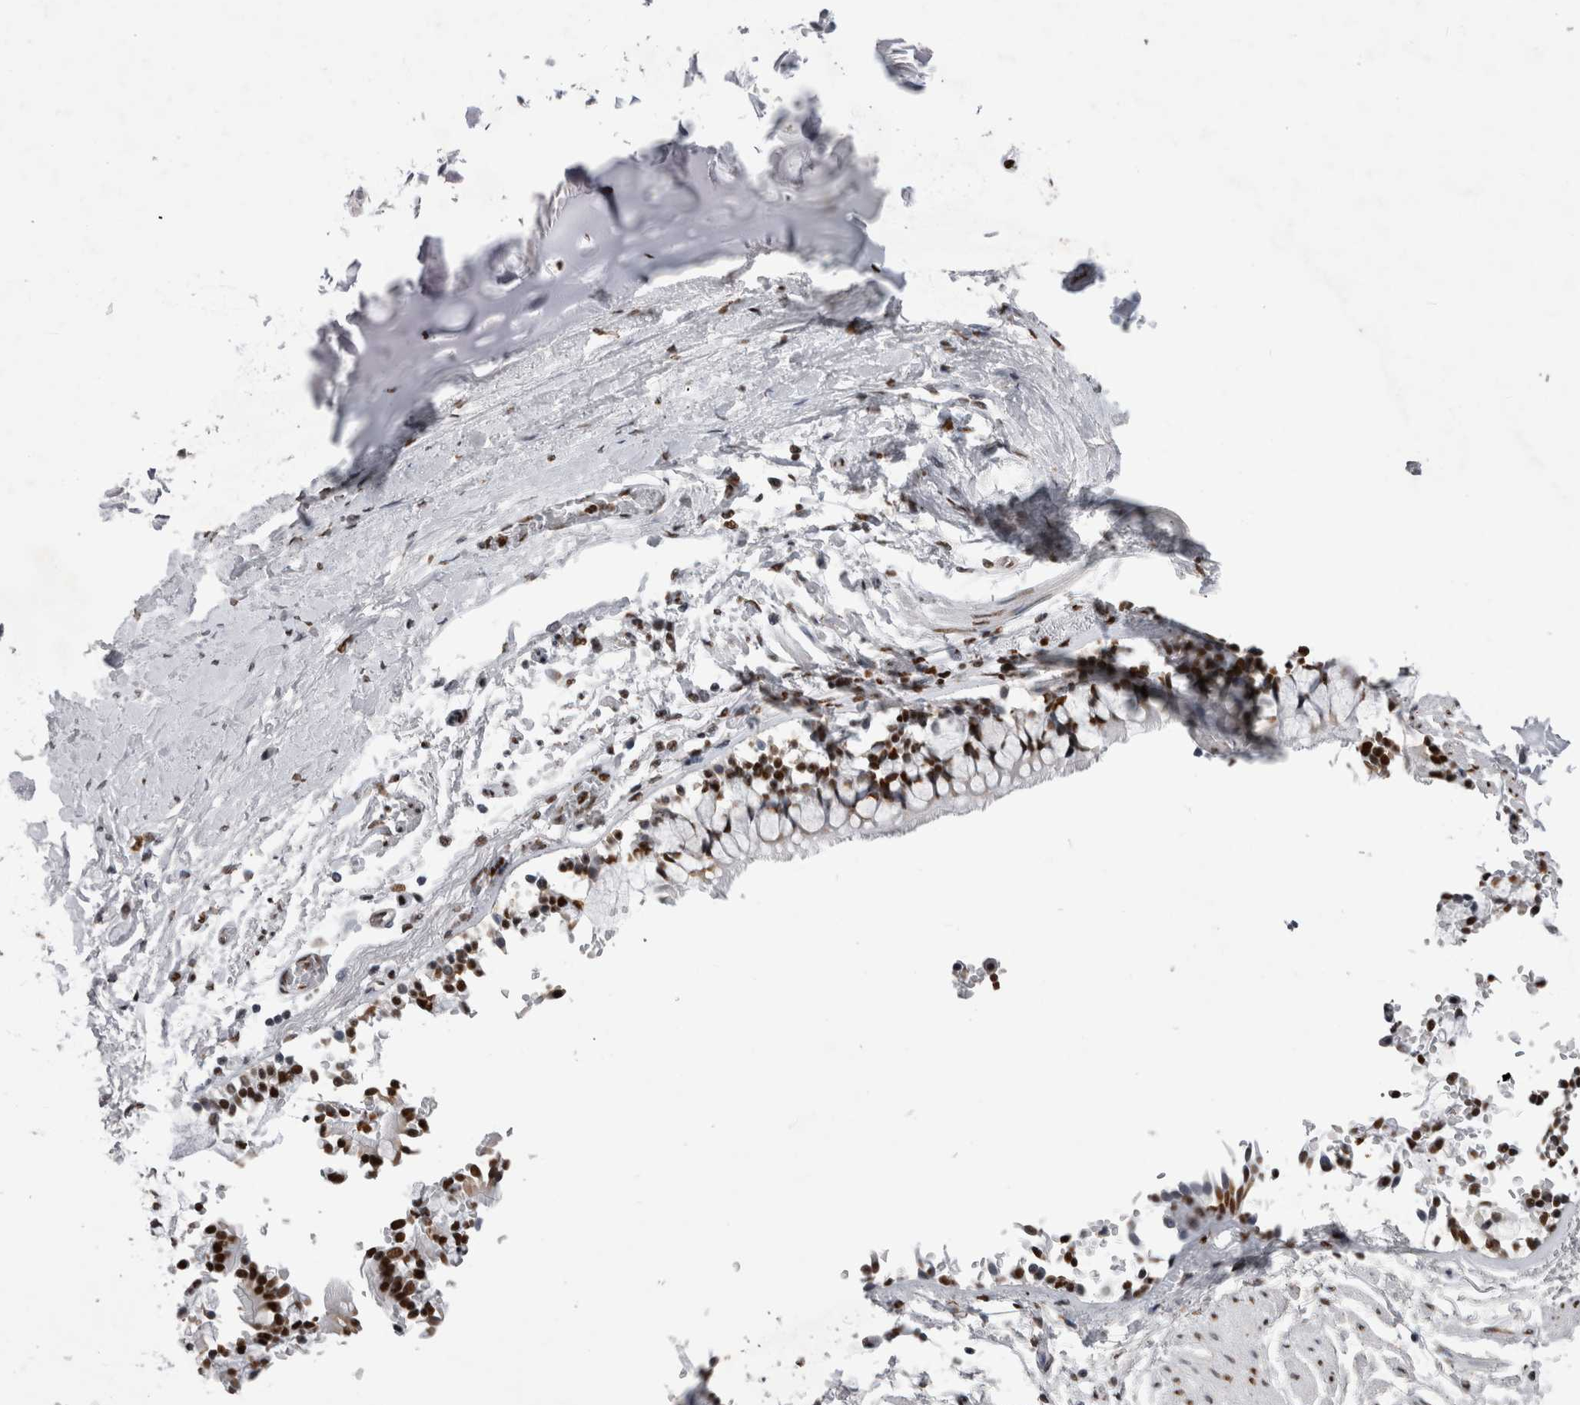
{"staining": {"intensity": "moderate", "quantity": ">75%", "location": "nuclear"}, "tissue": "soft tissue", "cell_type": "Chondrocytes", "image_type": "normal", "snomed": [{"axis": "morphology", "description": "Normal tissue, NOS"}, {"axis": "topography", "description": "Cartilage tissue"}, {"axis": "topography", "description": "Lung"}], "caption": "IHC (DAB (3,3'-diaminobenzidine)) staining of unremarkable soft tissue demonstrates moderate nuclear protein positivity in about >75% of chondrocytes. The staining is performed using DAB (3,3'-diaminobenzidine) brown chromogen to label protein expression. The nuclei are counter-stained blue using hematoxylin.", "gene": "ALPK3", "patient": {"sex": "female", "age": 77}}